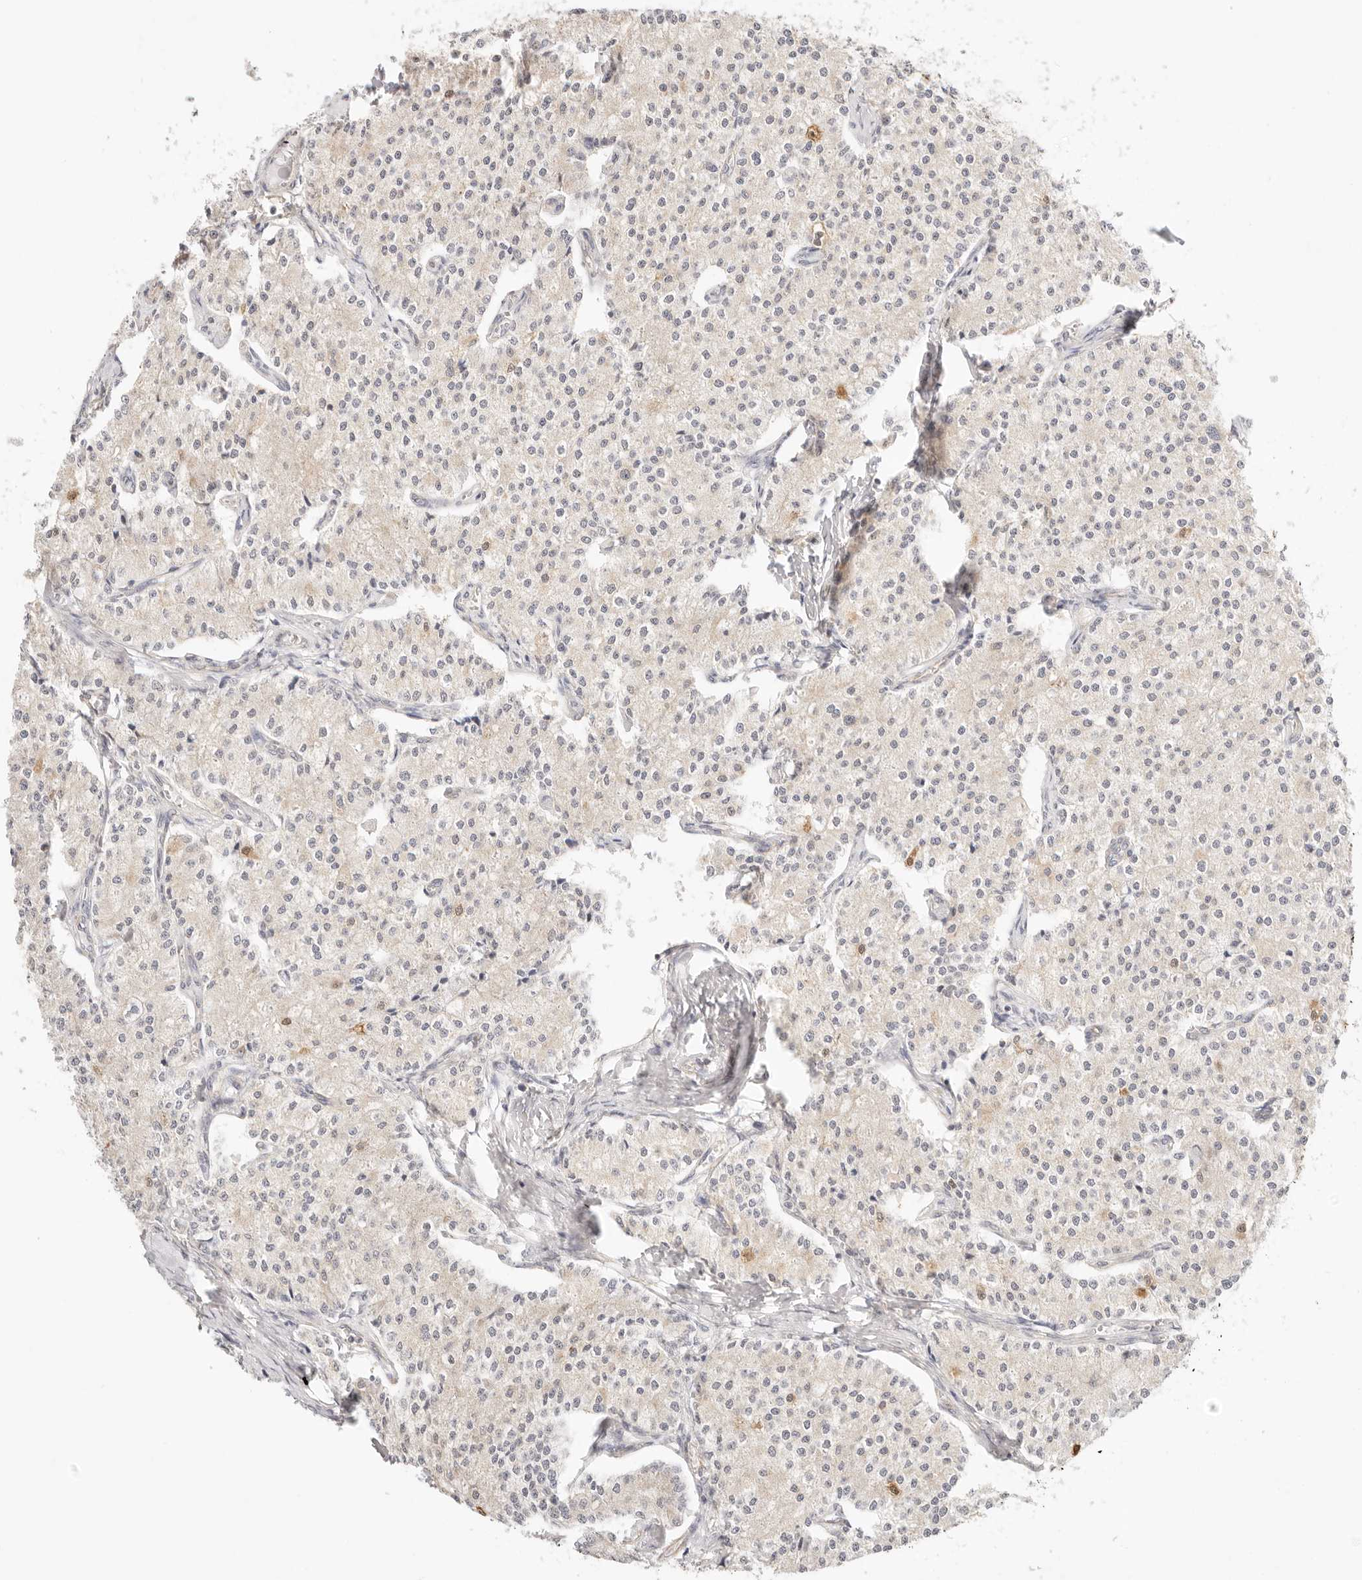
{"staining": {"intensity": "negative", "quantity": "none", "location": "none"}, "tissue": "carcinoid", "cell_type": "Tumor cells", "image_type": "cancer", "snomed": [{"axis": "morphology", "description": "Carcinoid, malignant, NOS"}, {"axis": "topography", "description": "Colon"}], "caption": "Immunohistochemistry of human carcinoid displays no positivity in tumor cells.", "gene": "ZC3H11A", "patient": {"sex": "female", "age": 52}}